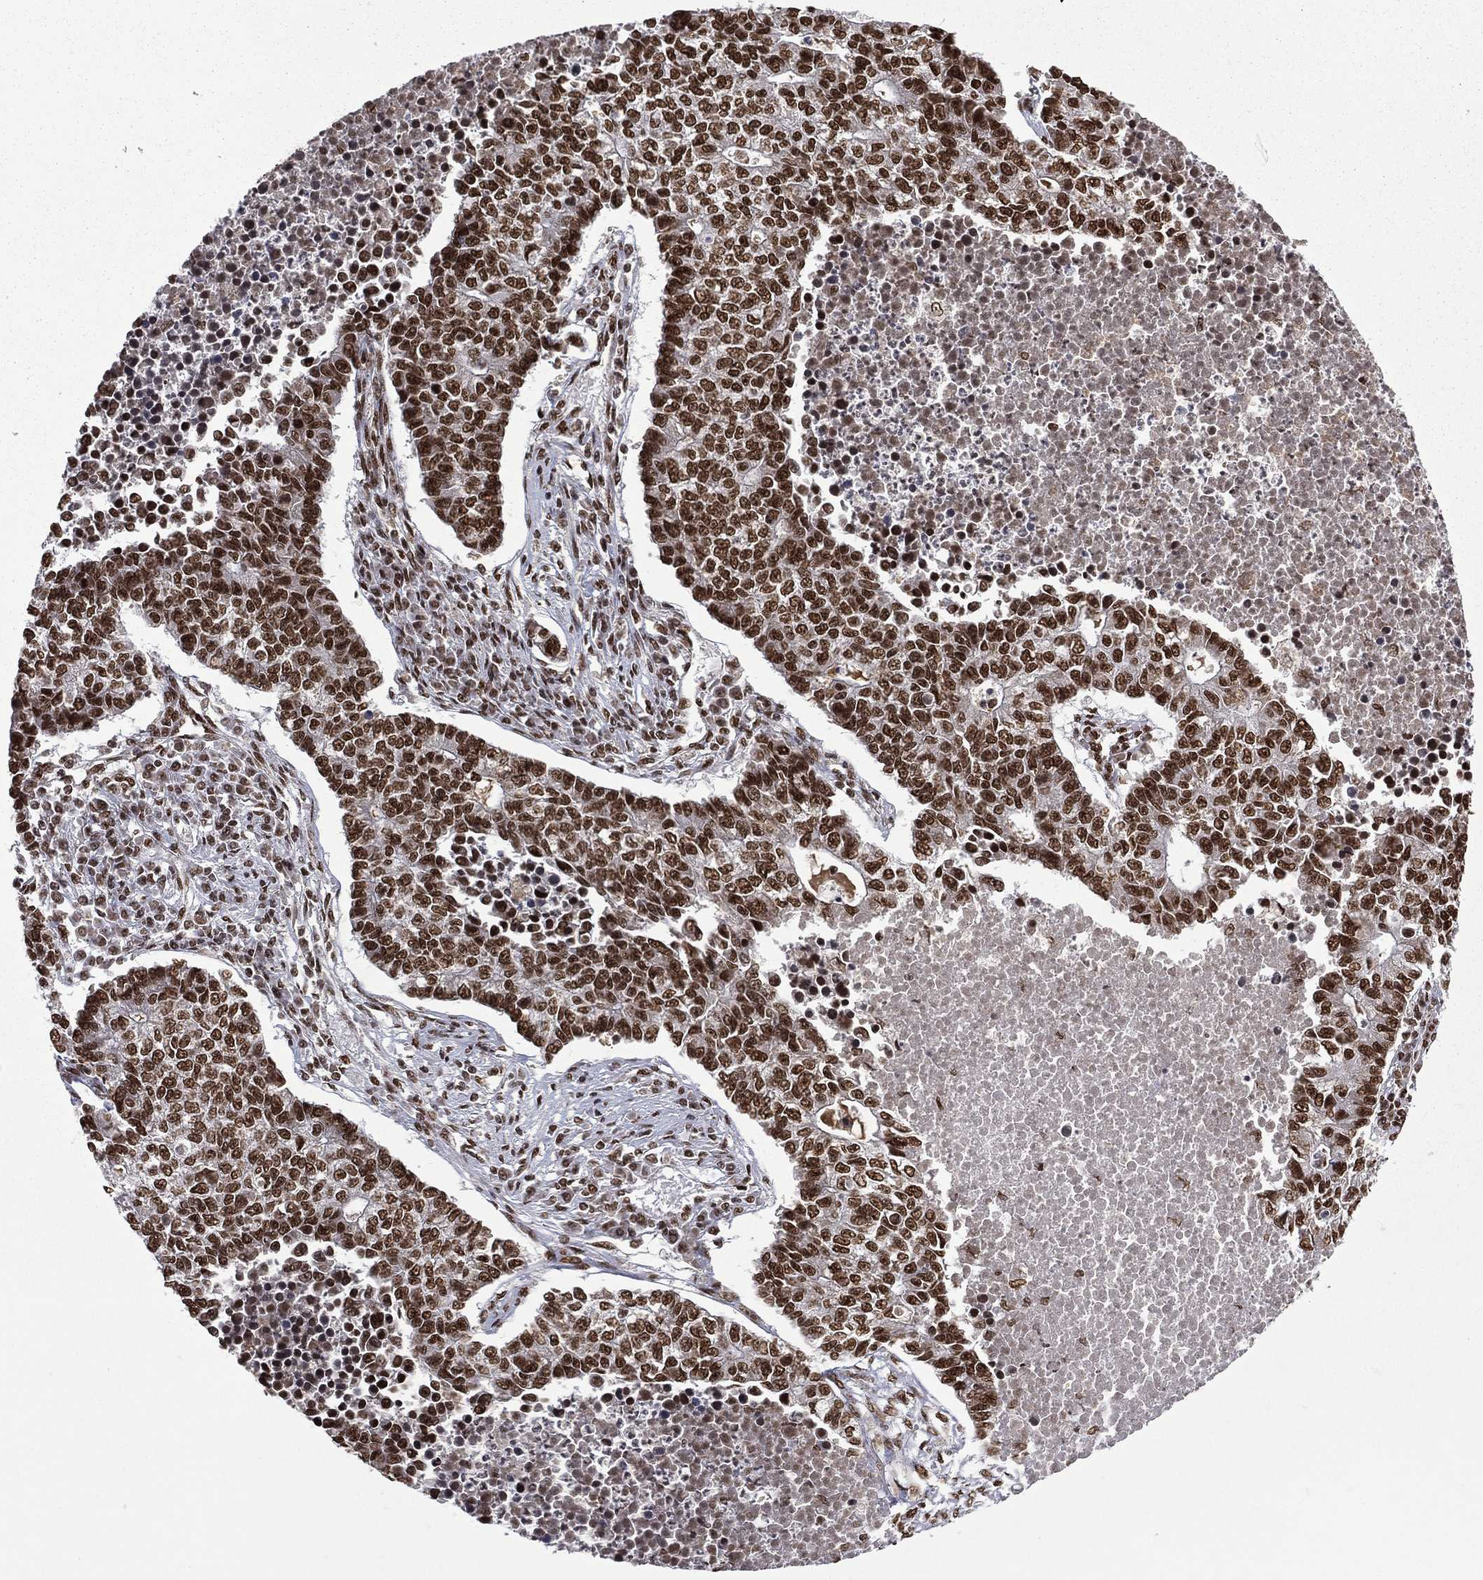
{"staining": {"intensity": "strong", "quantity": ">75%", "location": "nuclear"}, "tissue": "lung cancer", "cell_type": "Tumor cells", "image_type": "cancer", "snomed": [{"axis": "morphology", "description": "Adenocarcinoma, NOS"}, {"axis": "topography", "description": "Lung"}], "caption": "Lung cancer stained with a brown dye displays strong nuclear positive positivity in approximately >75% of tumor cells.", "gene": "C5orf24", "patient": {"sex": "male", "age": 57}}